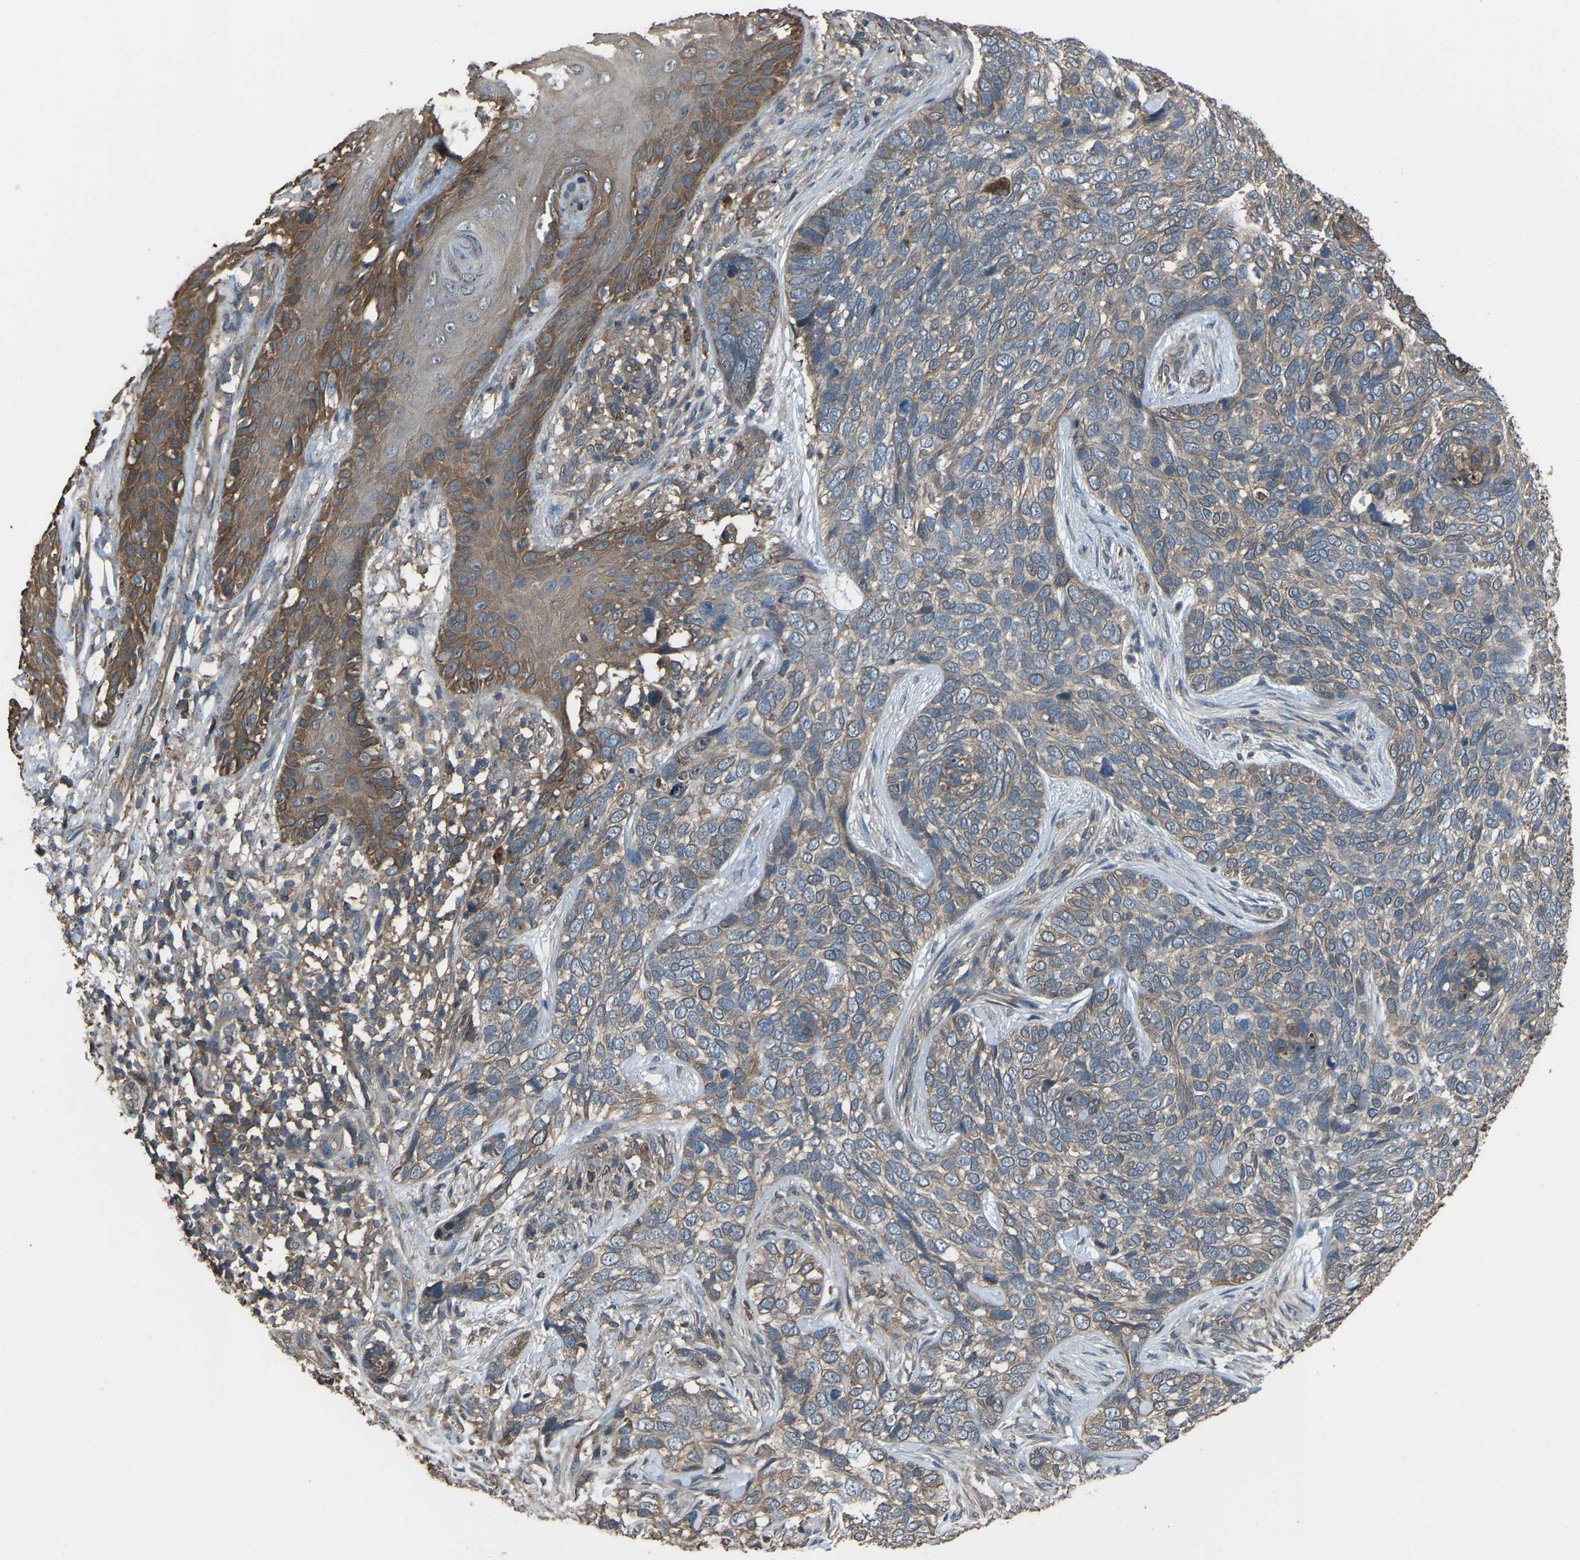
{"staining": {"intensity": "weak", "quantity": "25%-75%", "location": "cytoplasmic/membranous"}, "tissue": "skin cancer", "cell_type": "Tumor cells", "image_type": "cancer", "snomed": [{"axis": "morphology", "description": "Basal cell carcinoma"}, {"axis": "topography", "description": "Skin"}], "caption": "Immunohistochemistry photomicrograph of human basal cell carcinoma (skin) stained for a protein (brown), which shows low levels of weak cytoplasmic/membranous staining in approximately 25%-75% of tumor cells.", "gene": "SLC4A2", "patient": {"sex": "female", "age": 64}}